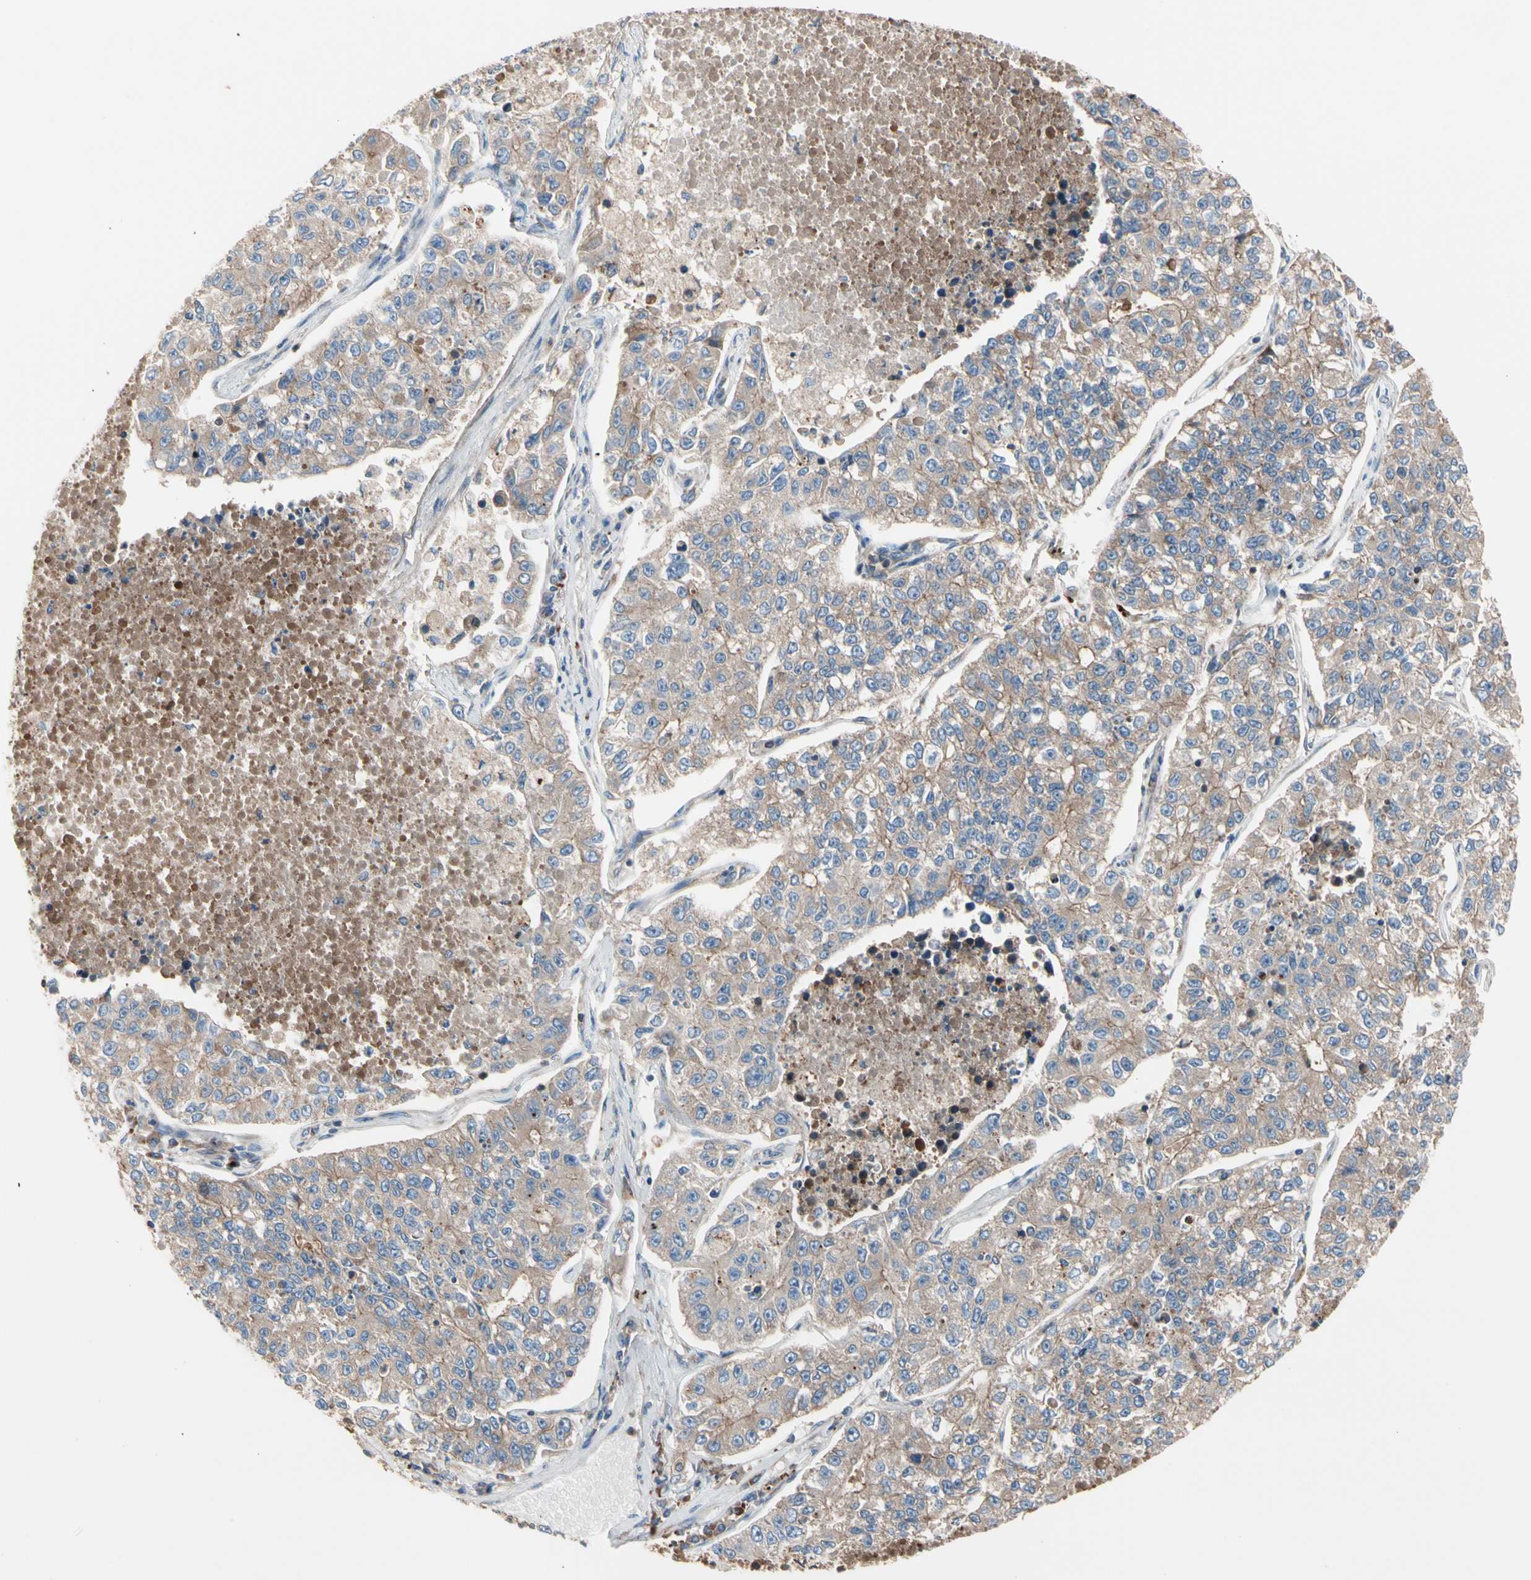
{"staining": {"intensity": "weak", "quantity": ">75%", "location": "cytoplasmic/membranous"}, "tissue": "lung cancer", "cell_type": "Tumor cells", "image_type": "cancer", "snomed": [{"axis": "morphology", "description": "Adenocarcinoma, NOS"}, {"axis": "topography", "description": "Lung"}], "caption": "Immunohistochemistry of lung cancer reveals low levels of weak cytoplasmic/membranous positivity in approximately >75% of tumor cells.", "gene": "ROCK1", "patient": {"sex": "male", "age": 49}}